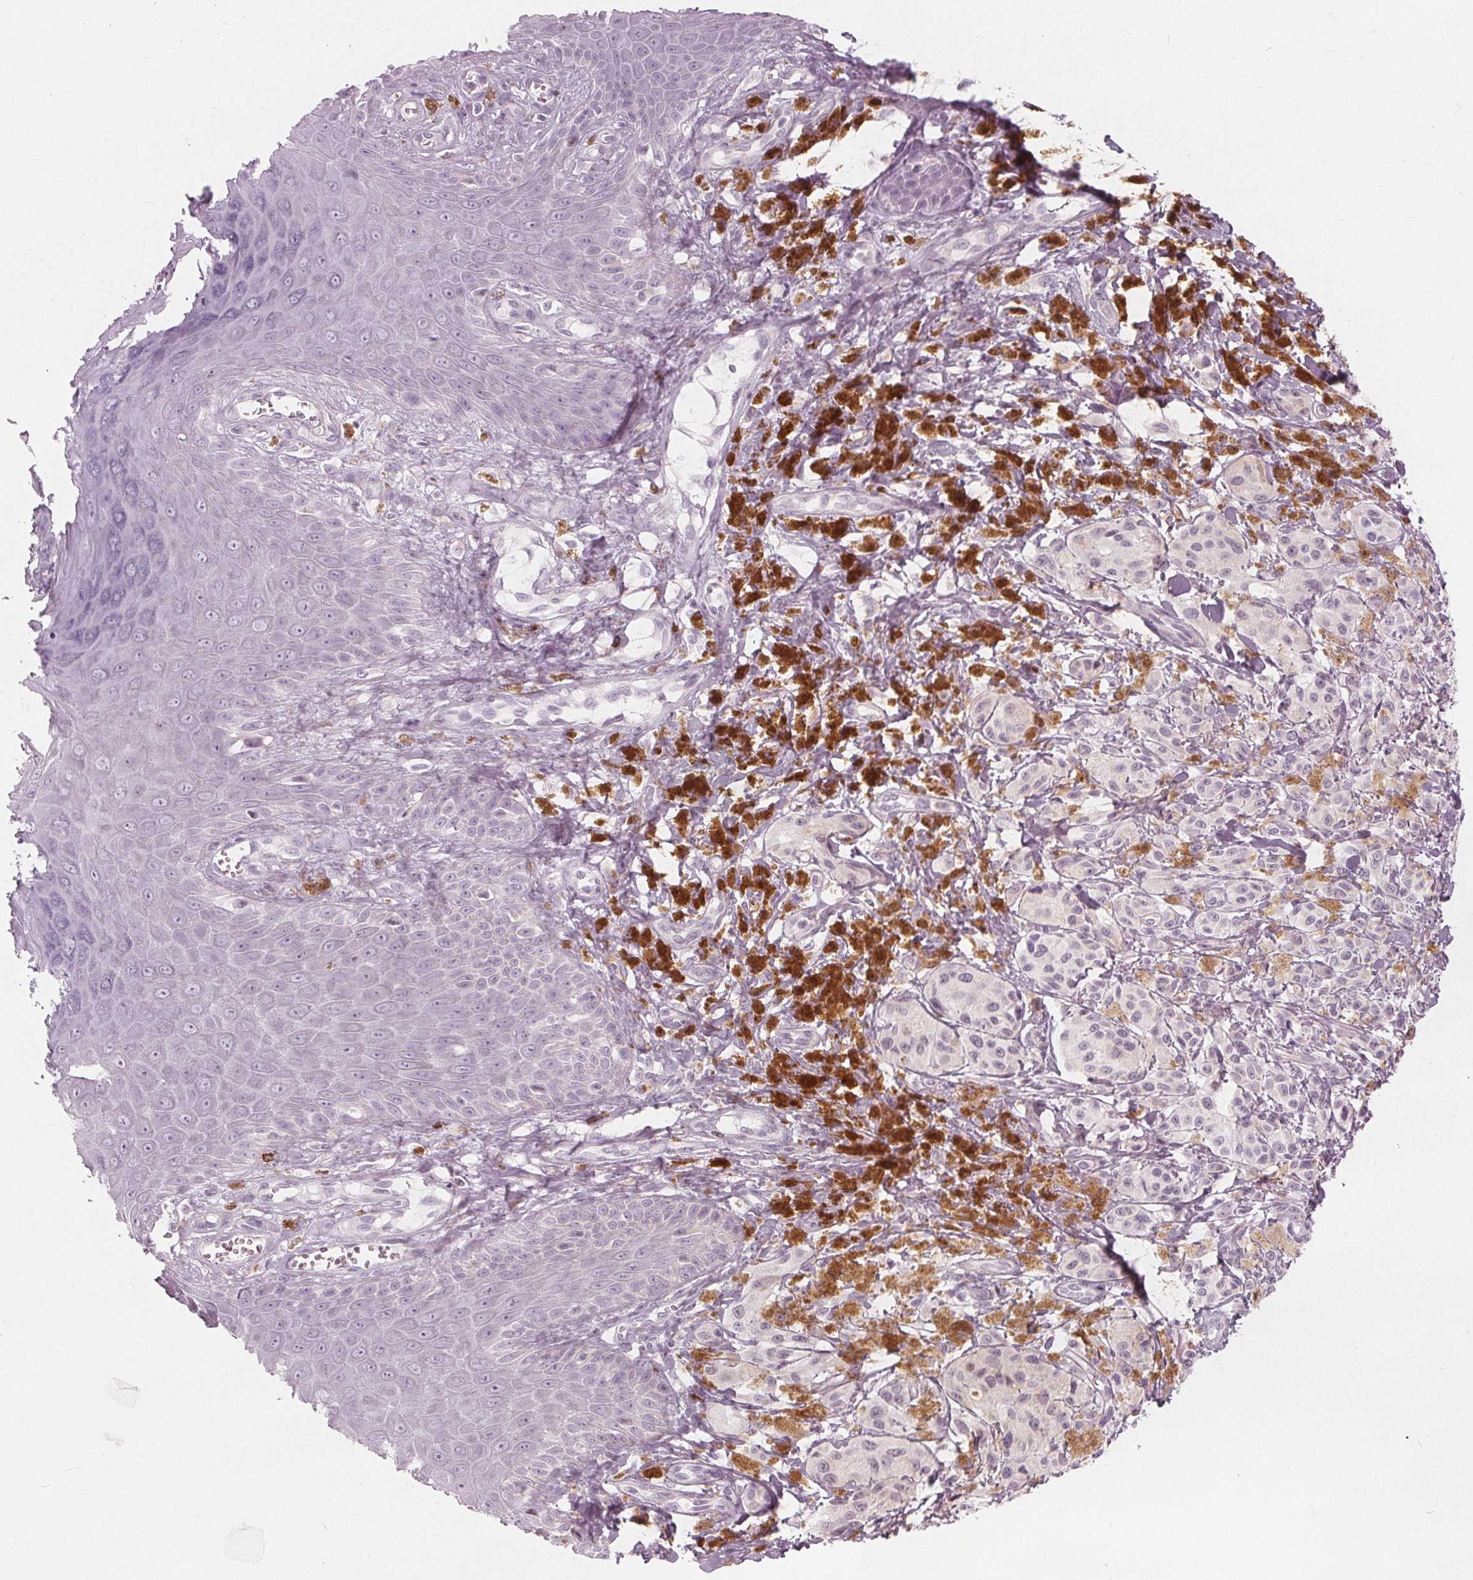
{"staining": {"intensity": "negative", "quantity": "none", "location": "none"}, "tissue": "melanoma", "cell_type": "Tumor cells", "image_type": "cancer", "snomed": [{"axis": "morphology", "description": "Malignant melanoma, NOS"}, {"axis": "topography", "description": "Skin"}], "caption": "Tumor cells are negative for brown protein staining in melanoma. (Brightfield microscopy of DAB (3,3'-diaminobenzidine) IHC at high magnification).", "gene": "BRSK1", "patient": {"sex": "female", "age": 80}}